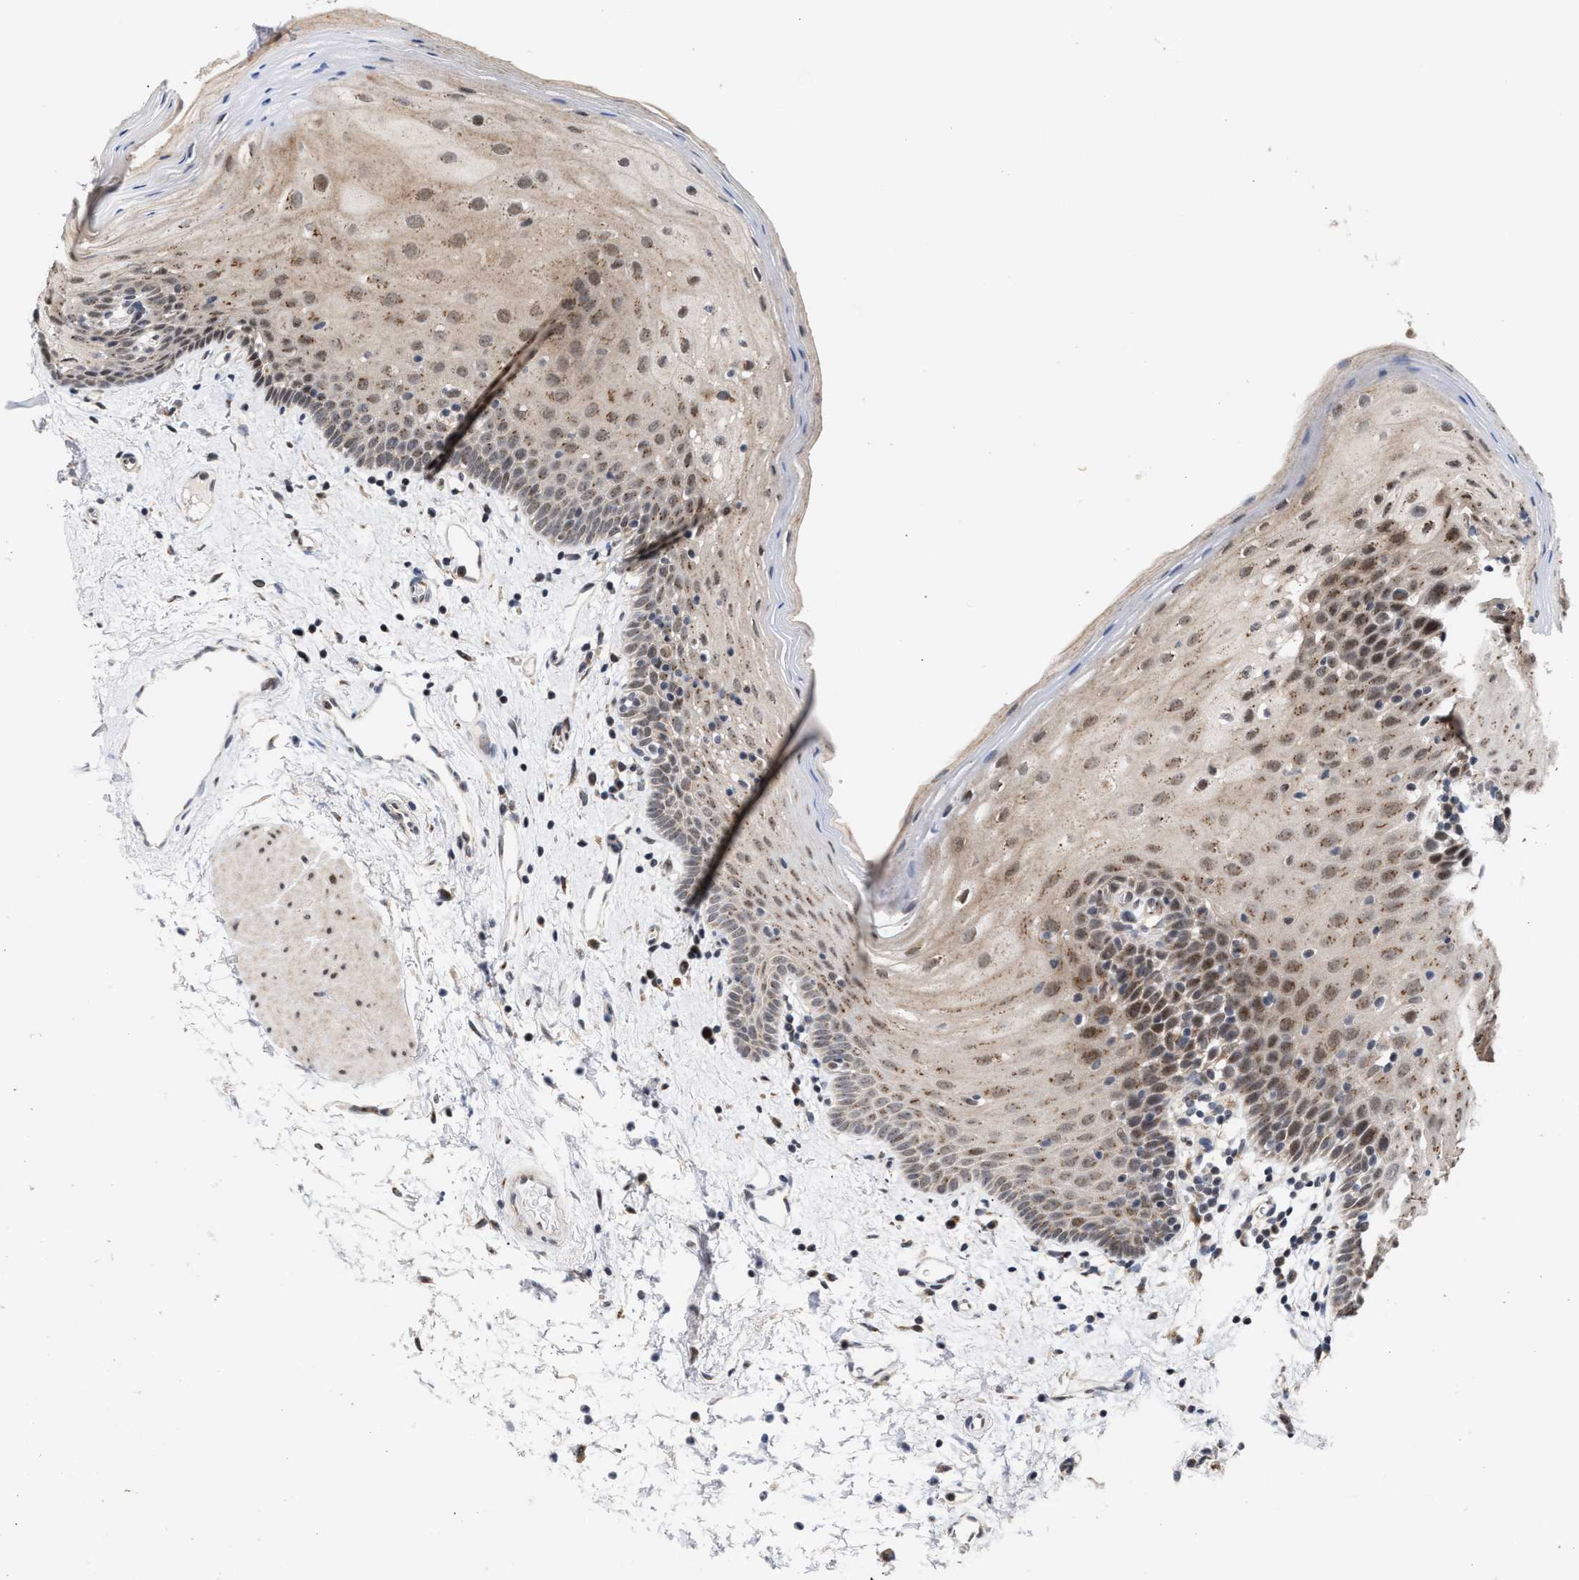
{"staining": {"intensity": "moderate", "quantity": "25%-75%", "location": "cytoplasmic/membranous"}, "tissue": "oral mucosa", "cell_type": "Squamous epithelial cells", "image_type": "normal", "snomed": [{"axis": "morphology", "description": "Normal tissue, NOS"}, {"axis": "topography", "description": "Oral tissue"}], "caption": "Immunohistochemistry of unremarkable human oral mucosa shows medium levels of moderate cytoplasmic/membranous positivity in about 25%-75% of squamous epithelial cells.", "gene": "MKNK2", "patient": {"sex": "male", "age": 66}}